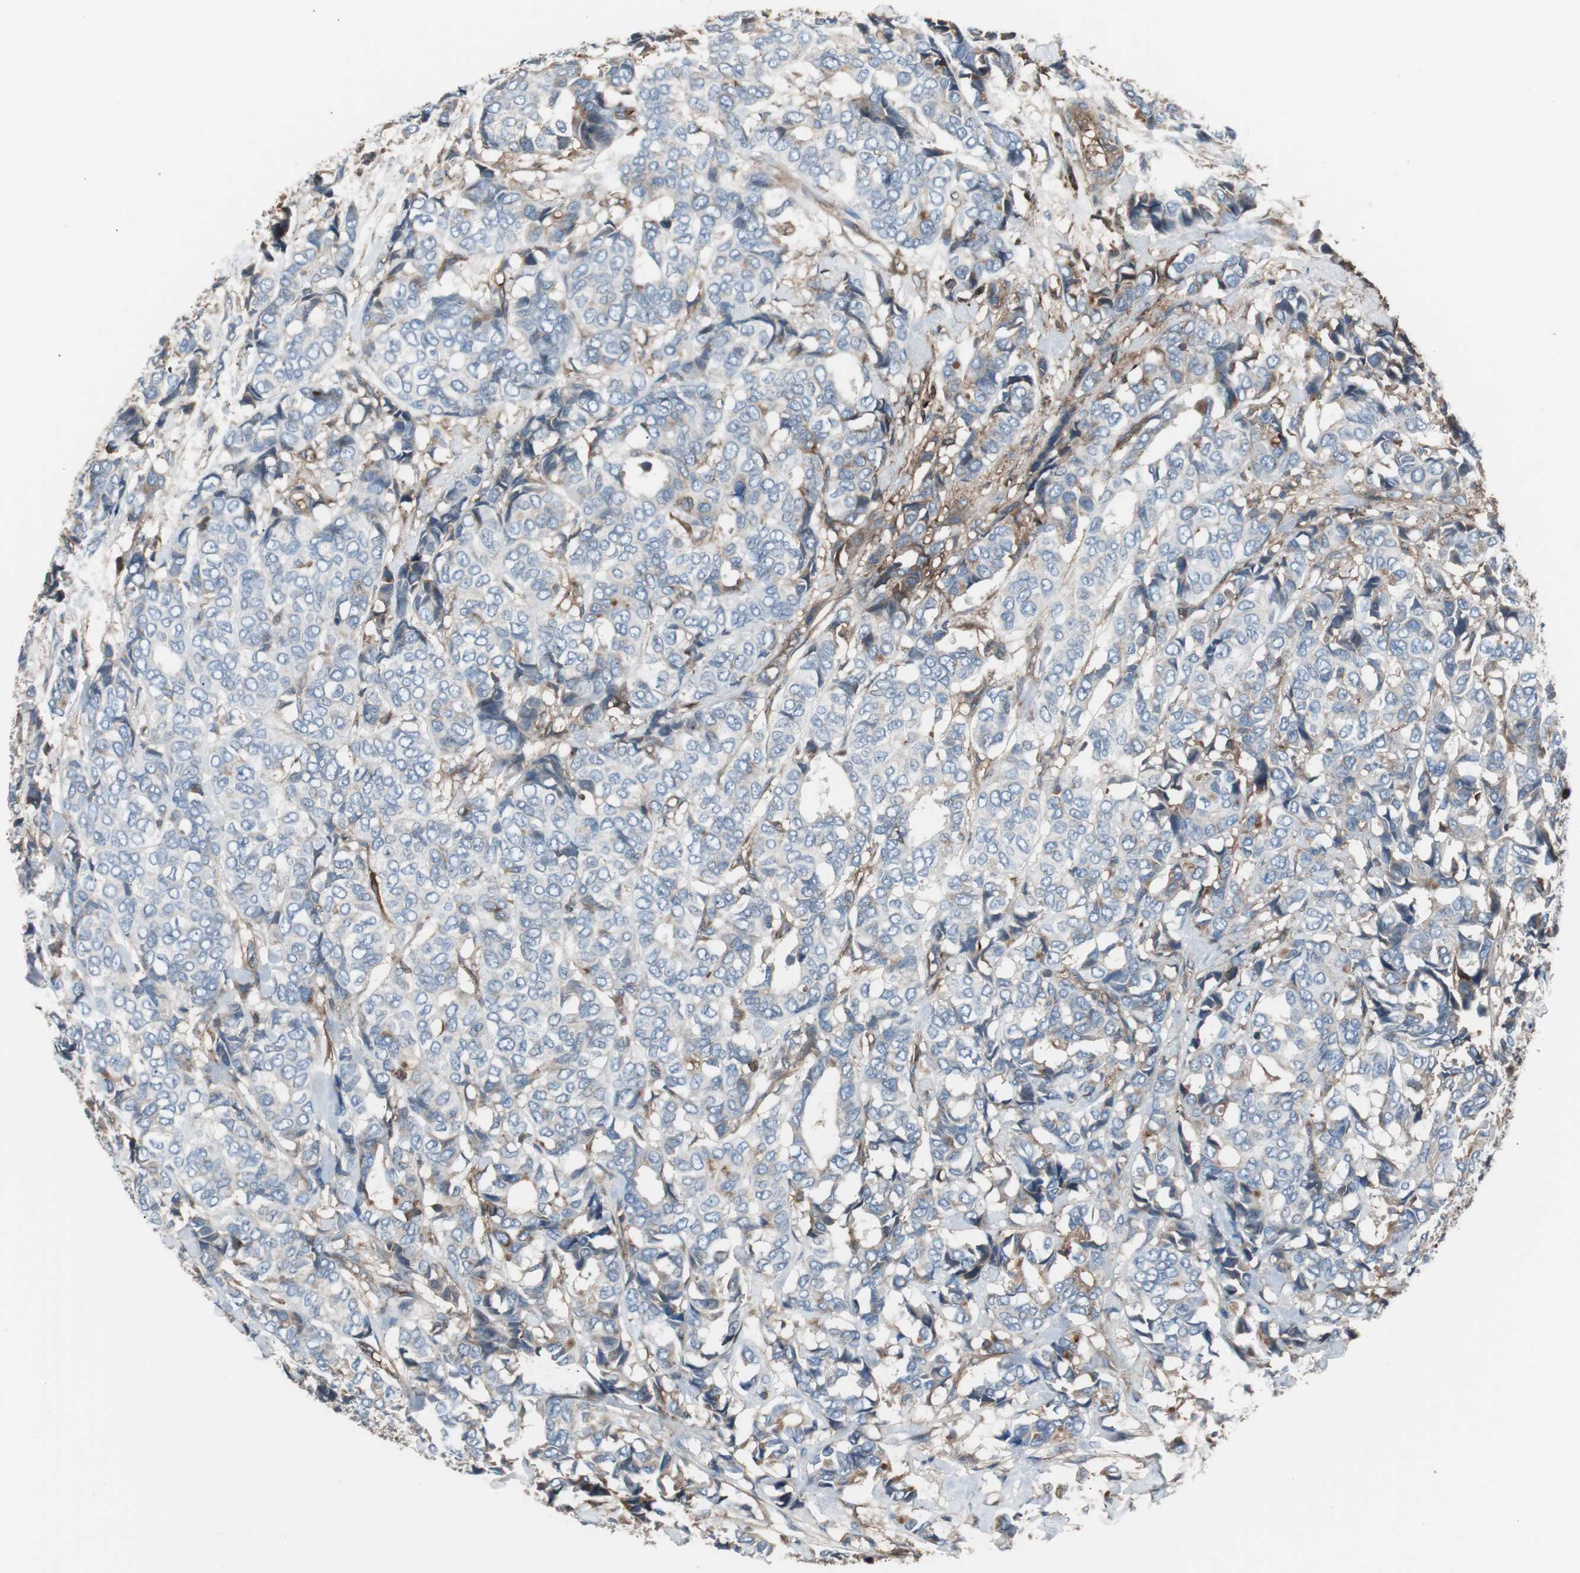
{"staining": {"intensity": "moderate", "quantity": "<25%", "location": "cytoplasmic/membranous"}, "tissue": "breast cancer", "cell_type": "Tumor cells", "image_type": "cancer", "snomed": [{"axis": "morphology", "description": "Duct carcinoma"}, {"axis": "topography", "description": "Breast"}], "caption": "A brown stain shows moderate cytoplasmic/membranous expression of a protein in human breast invasive ductal carcinoma tumor cells. The protein of interest is shown in brown color, while the nuclei are stained blue.", "gene": "B2M", "patient": {"sex": "female", "age": 87}}